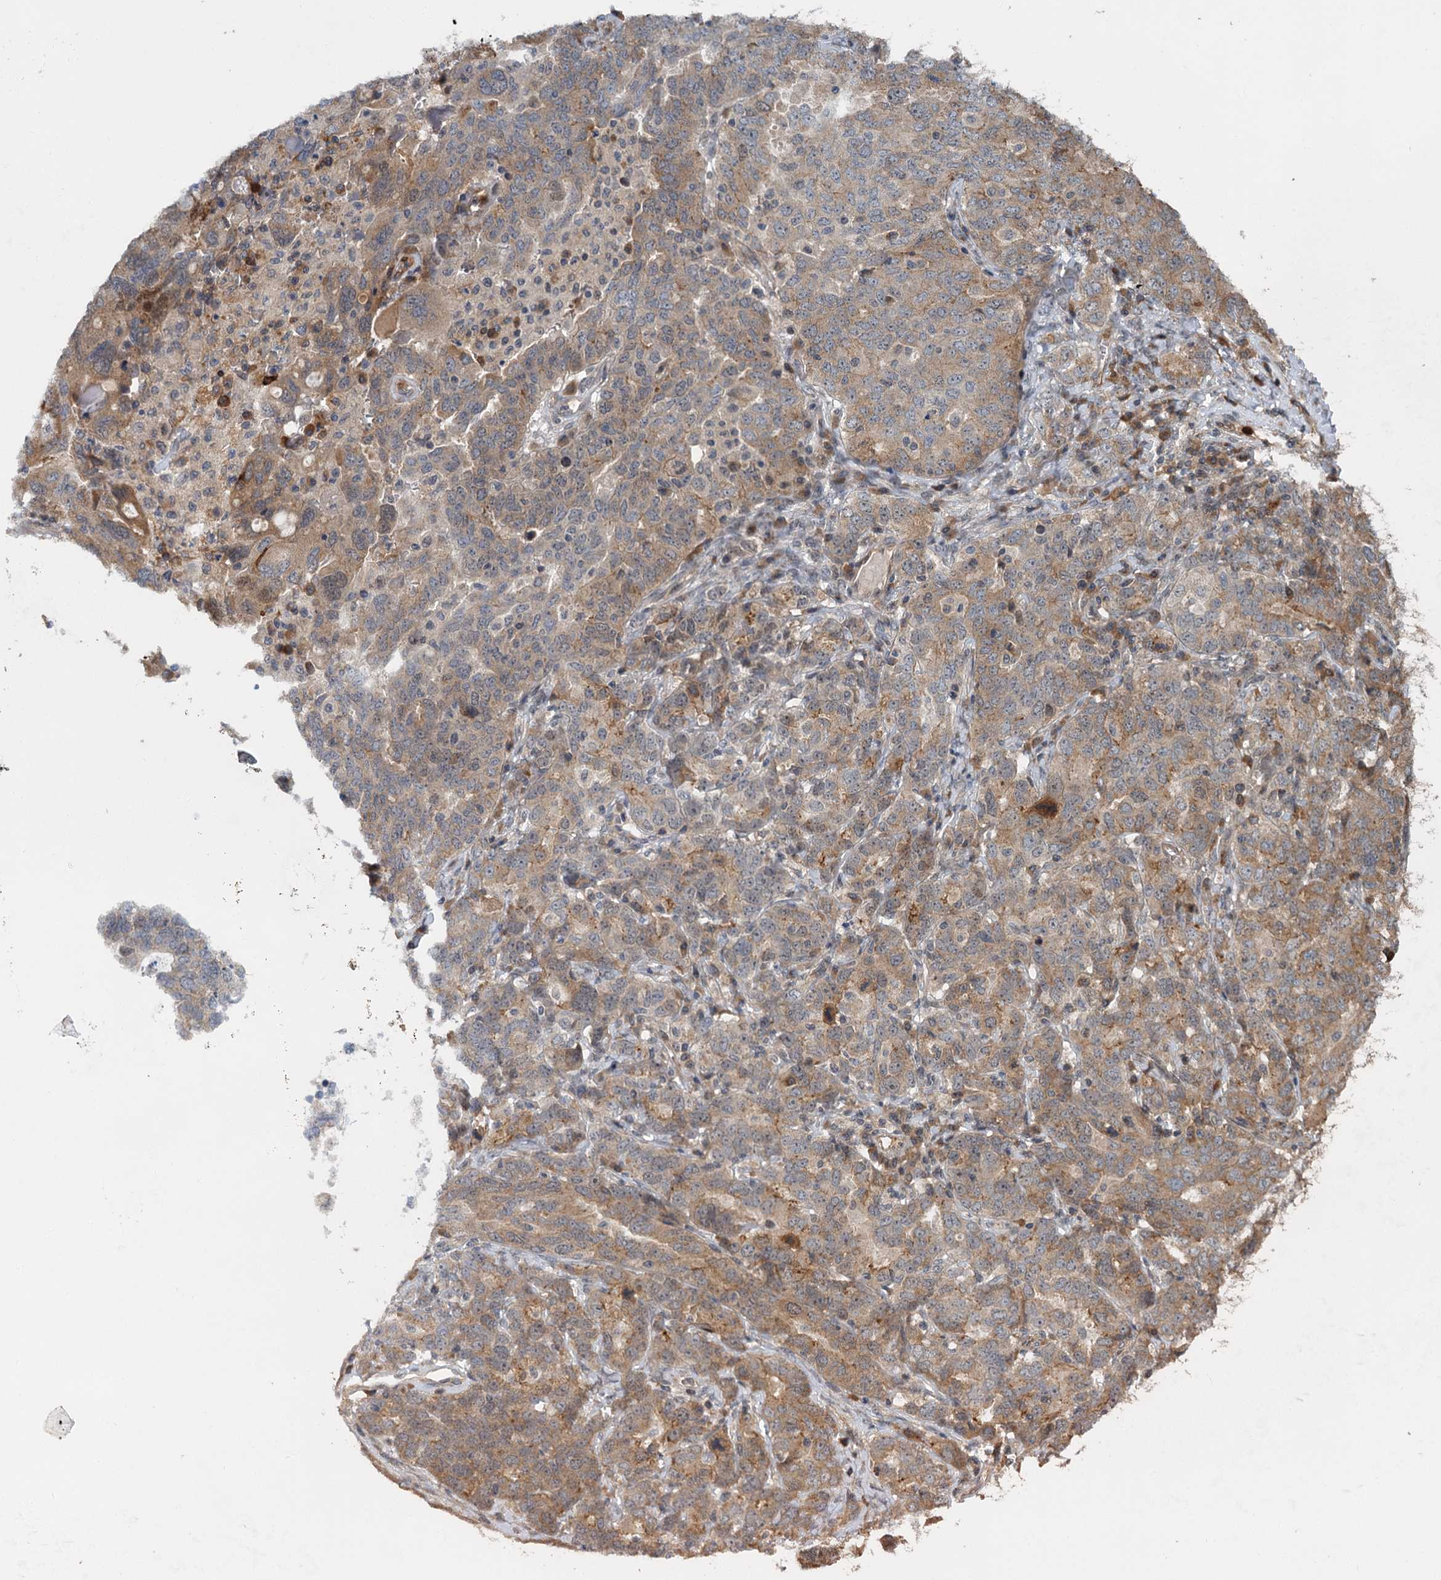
{"staining": {"intensity": "moderate", "quantity": "25%-75%", "location": "cytoplasmic/membranous"}, "tissue": "ovarian cancer", "cell_type": "Tumor cells", "image_type": "cancer", "snomed": [{"axis": "morphology", "description": "Carcinoma, endometroid"}, {"axis": "topography", "description": "Ovary"}], "caption": "Moderate cytoplasmic/membranous protein expression is seen in approximately 25%-75% of tumor cells in ovarian endometroid carcinoma.", "gene": "KANSL2", "patient": {"sex": "female", "age": 62}}